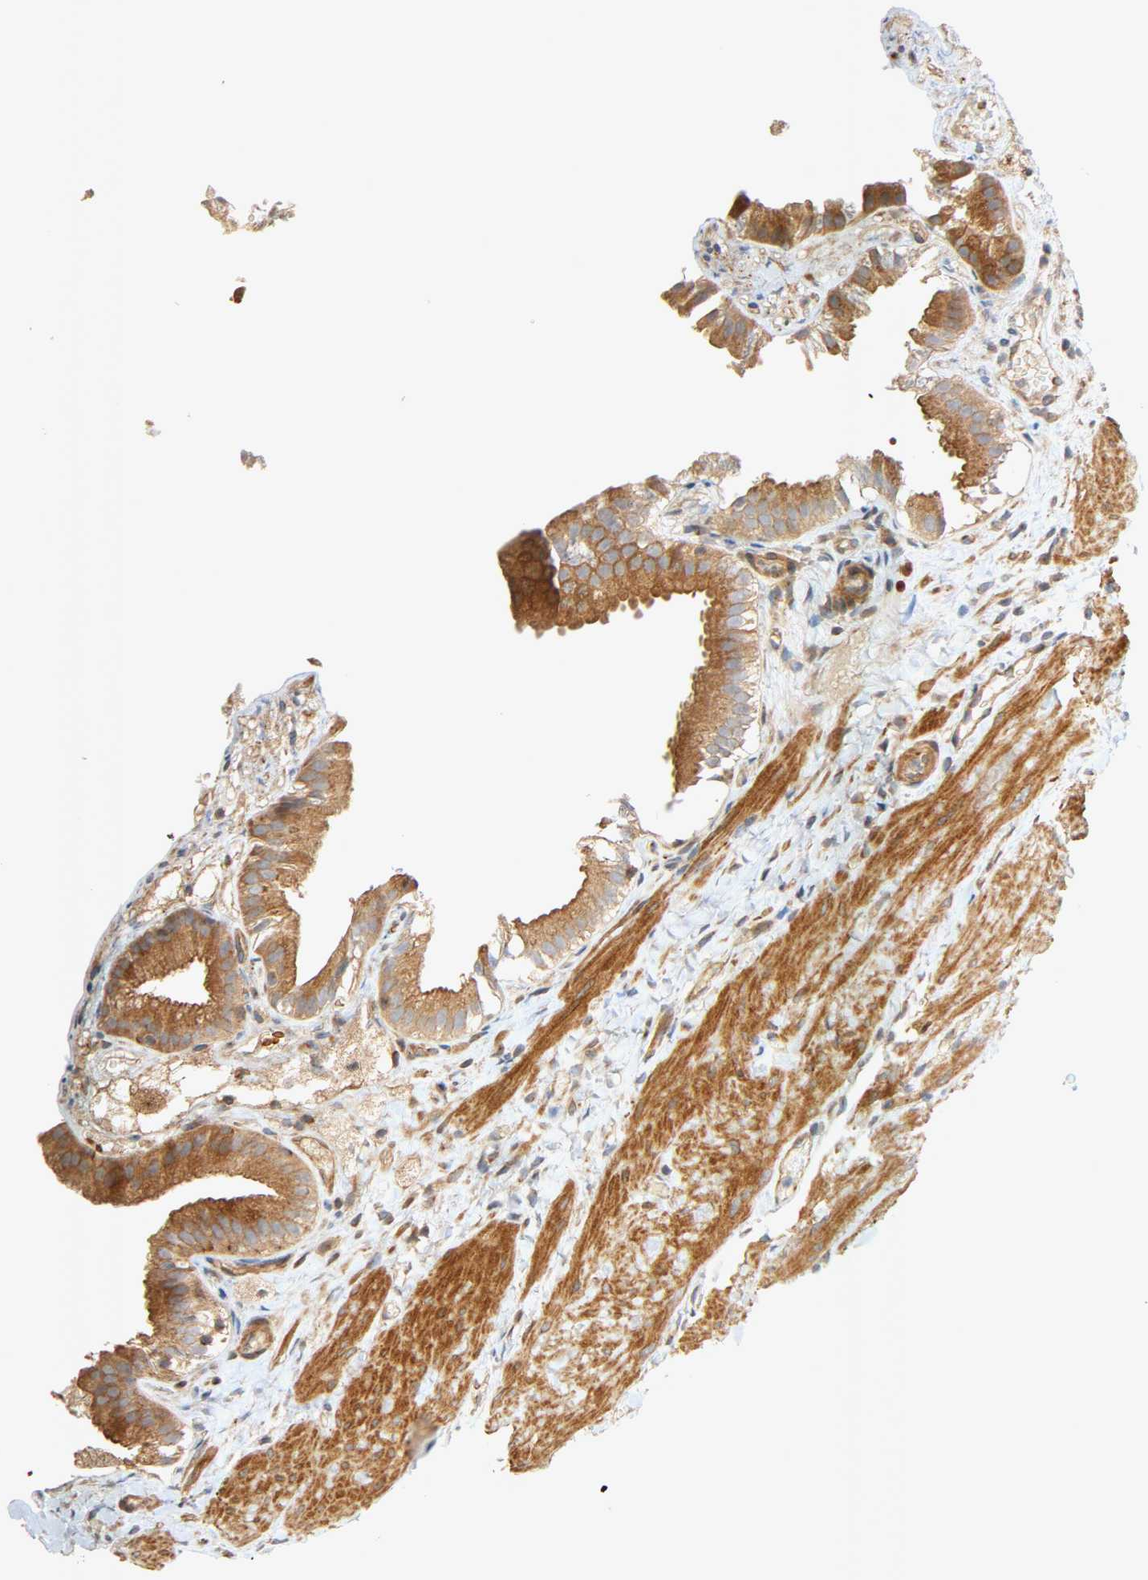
{"staining": {"intensity": "moderate", "quantity": ">75%", "location": "cytoplasmic/membranous"}, "tissue": "gallbladder", "cell_type": "Glandular cells", "image_type": "normal", "snomed": [{"axis": "morphology", "description": "Normal tissue, NOS"}, {"axis": "topography", "description": "Gallbladder"}], "caption": "Immunohistochemistry histopathology image of normal gallbladder stained for a protein (brown), which shows medium levels of moderate cytoplasmic/membranous positivity in approximately >75% of glandular cells.", "gene": "SGSM1", "patient": {"sex": "female", "age": 24}}